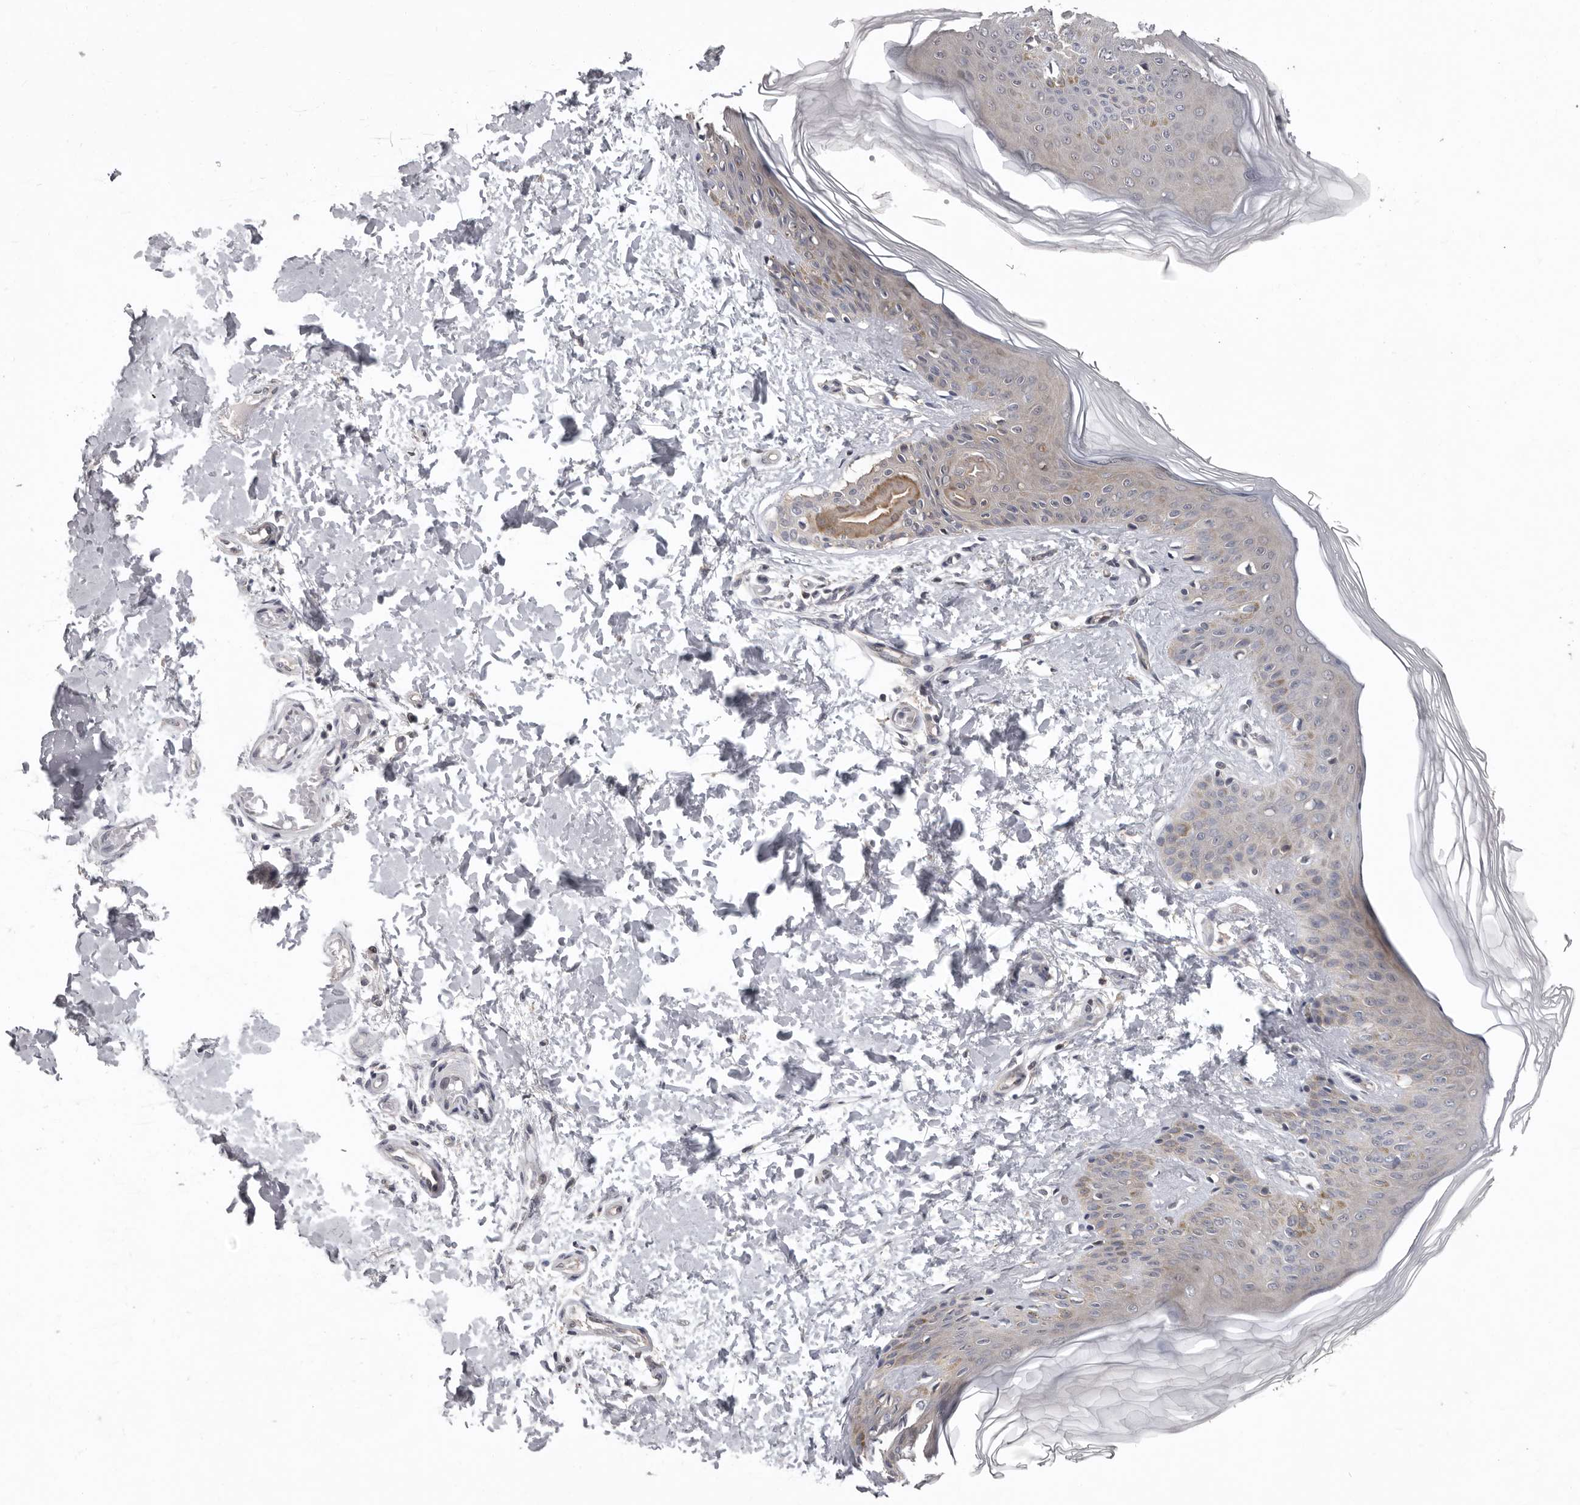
{"staining": {"intensity": "negative", "quantity": "none", "location": "none"}, "tissue": "skin", "cell_type": "Fibroblasts", "image_type": "normal", "snomed": [{"axis": "morphology", "description": "Normal tissue, NOS"}, {"axis": "morphology", "description": "Neoplasm, benign, NOS"}, {"axis": "topography", "description": "Skin"}, {"axis": "topography", "description": "Soft tissue"}], "caption": "Immunohistochemical staining of normal skin exhibits no significant positivity in fibroblasts.", "gene": "RALGPS2", "patient": {"sex": "male", "age": 26}}